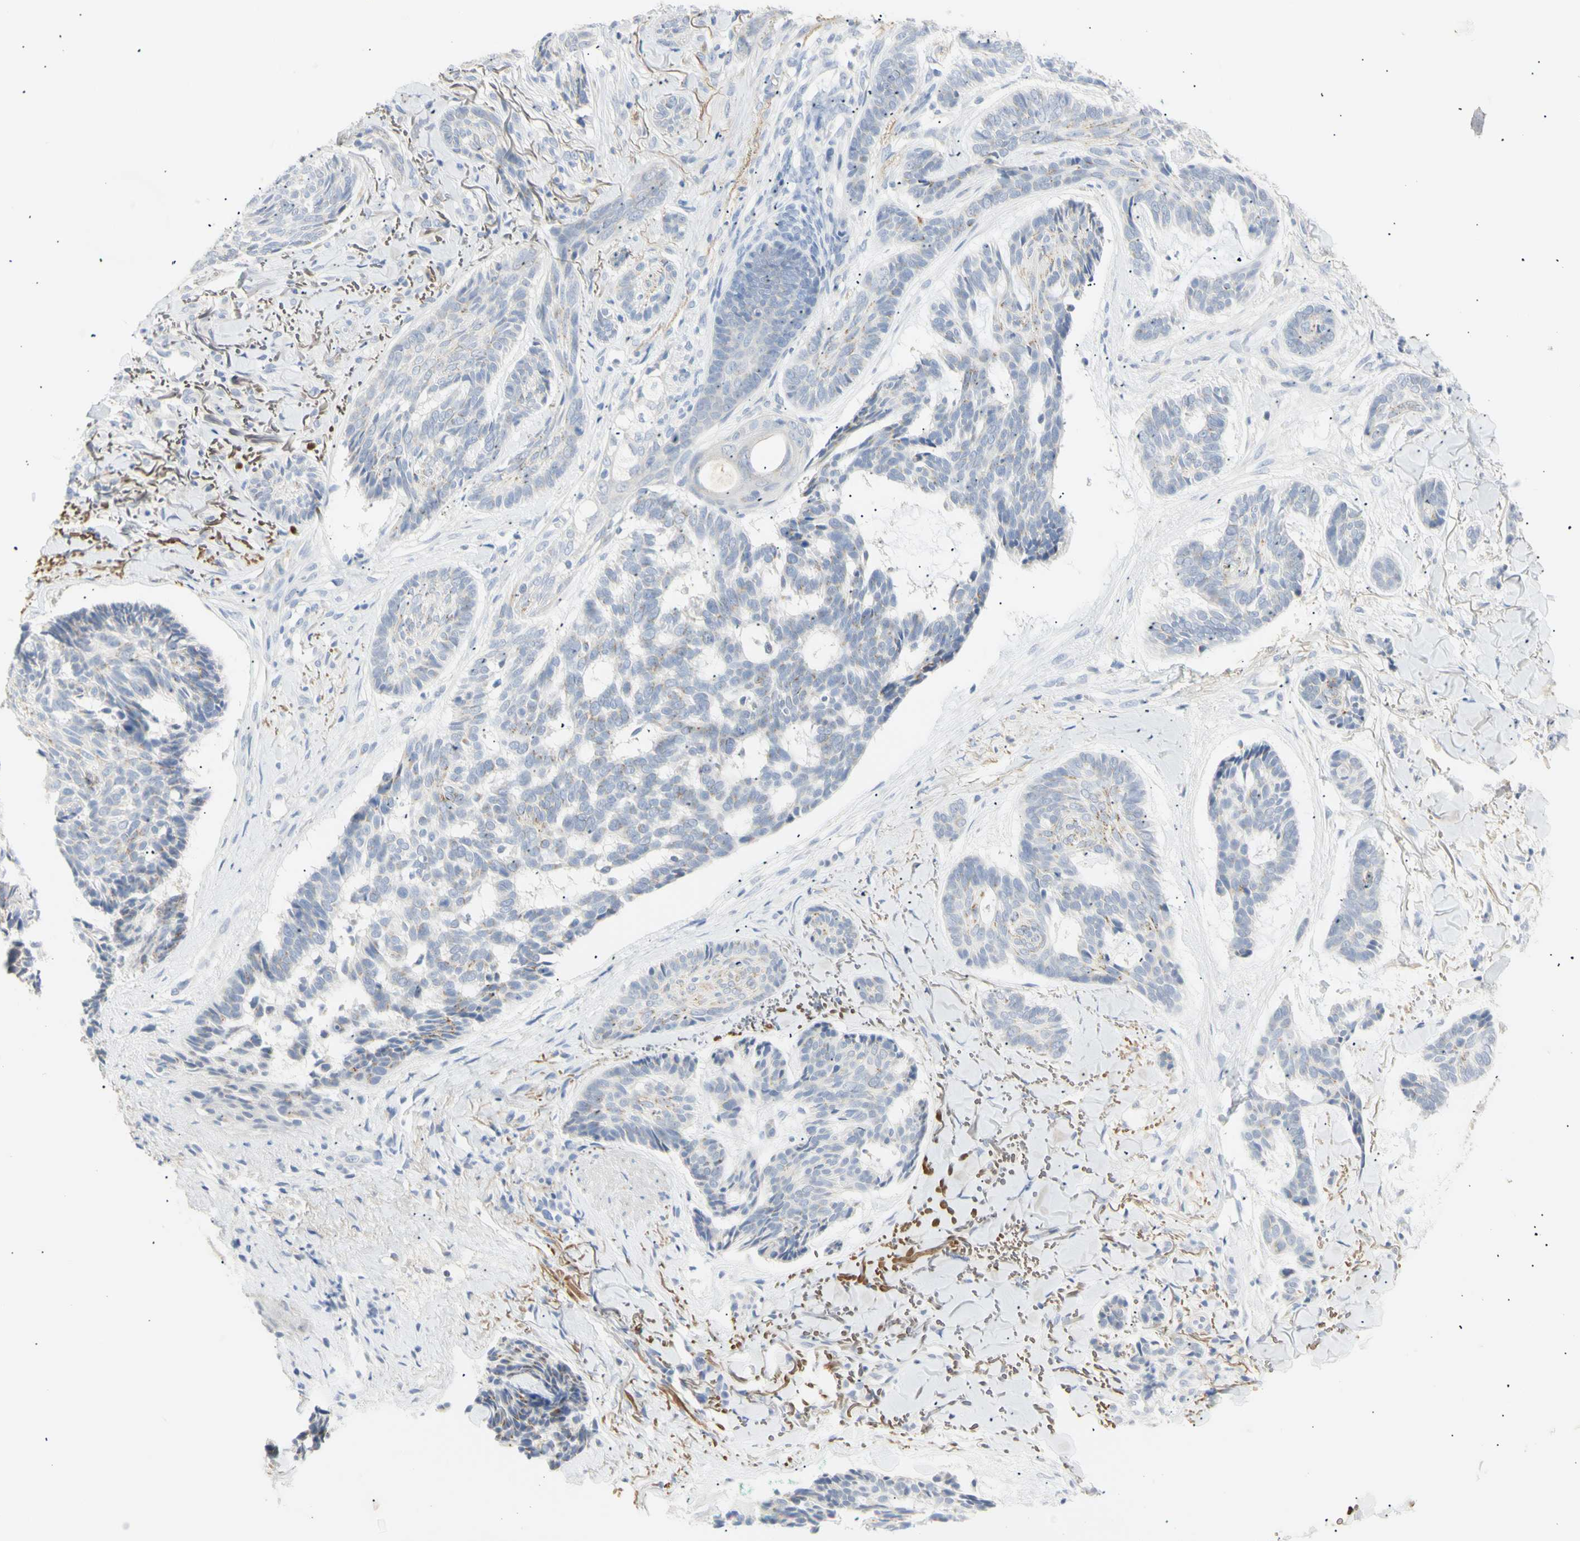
{"staining": {"intensity": "weak", "quantity": "<25%", "location": "cytoplasmic/membranous"}, "tissue": "skin cancer", "cell_type": "Tumor cells", "image_type": "cancer", "snomed": [{"axis": "morphology", "description": "Basal cell carcinoma"}, {"axis": "topography", "description": "Skin"}], "caption": "Human skin basal cell carcinoma stained for a protein using immunohistochemistry (IHC) displays no expression in tumor cells.", "gene": "B4GALNT3", "patient": {"sex": "male", "age": 43}}